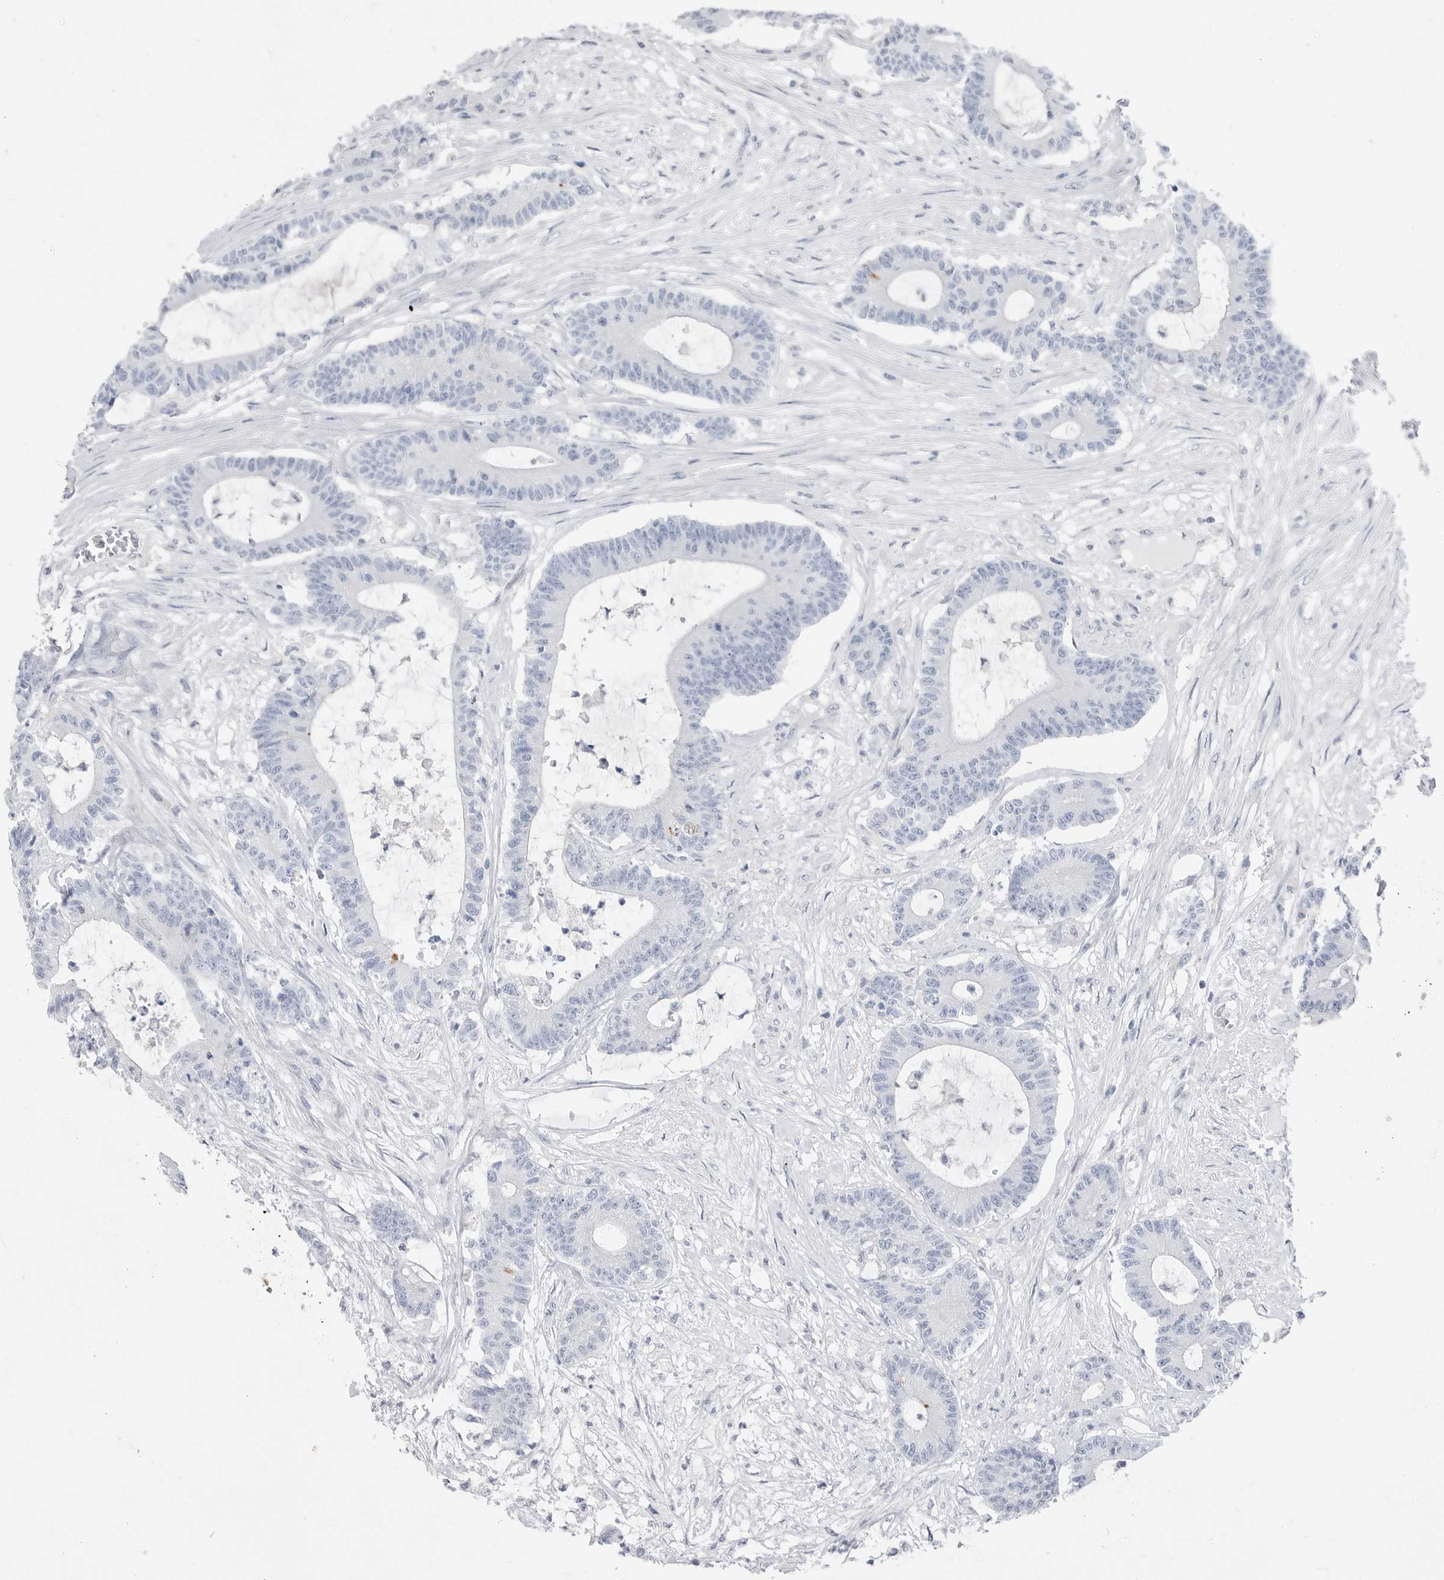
{"staining": {"intensity": "negative", "quantity": "none", "location": "none"}, "tissue": "colorectal cancer", "cell_type": "Tumor cells", "image_type": "cancer", "snomed": [{"axis": "morphology", "description": "Adenocarcinoma, NOS"}, {"axis": "topography", "description": "Colon"}], "caption": "Immunohistochemical staining of colorectal cancer displays no significant expression in tumor cells. Brightfield microscopy of IHC stained with DAB (brown) and hematoxylin (blue), captured at high magnification.", "gene": "ABHD12", "patient": {"sex": "female", "age": 84}}